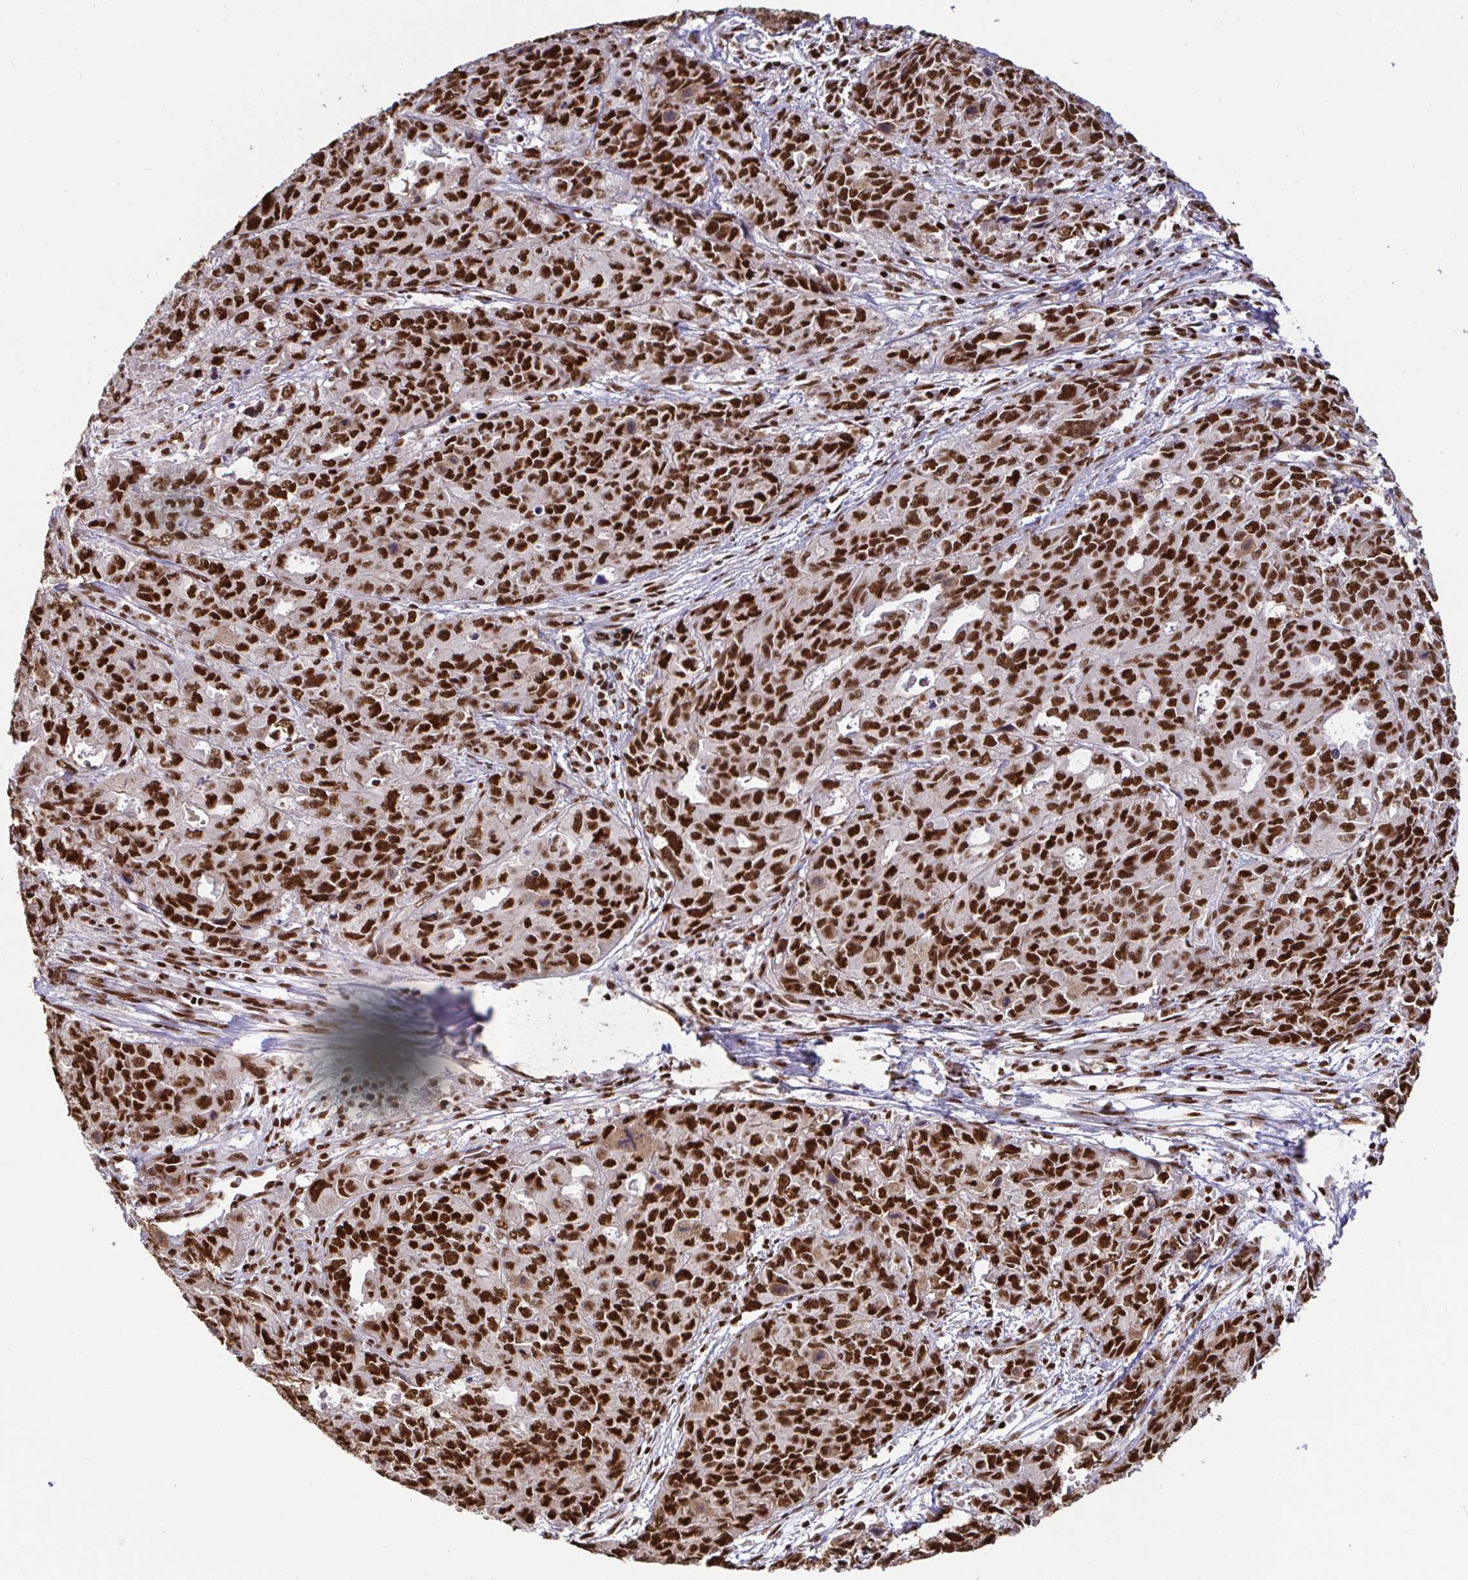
{"staining": {"intensity": "strong", "quantity": ">75%", "location": "nuclear"}, "tissue": "endometrial cancer", "cell_type": "Tumor cells", "image_type": "cancer", "snomed": [{"axis": "morphology", "description": "Adenocarcinoma, NOS"}, {"axis": "topography", "description": "Uterus"}], "caption": "Endometrial cancer was stained to show a protein in brown. There is high levels of strong nuclear expression in about >75% of tumor cells. Using DAB (3,3'-diaminobenzidine) (brown) and hematoxylin (blue) stains, captured at high magnification using brightfield microscopy.", "gene": "SP3", "patient": {"sex": "female", "age": 79}}